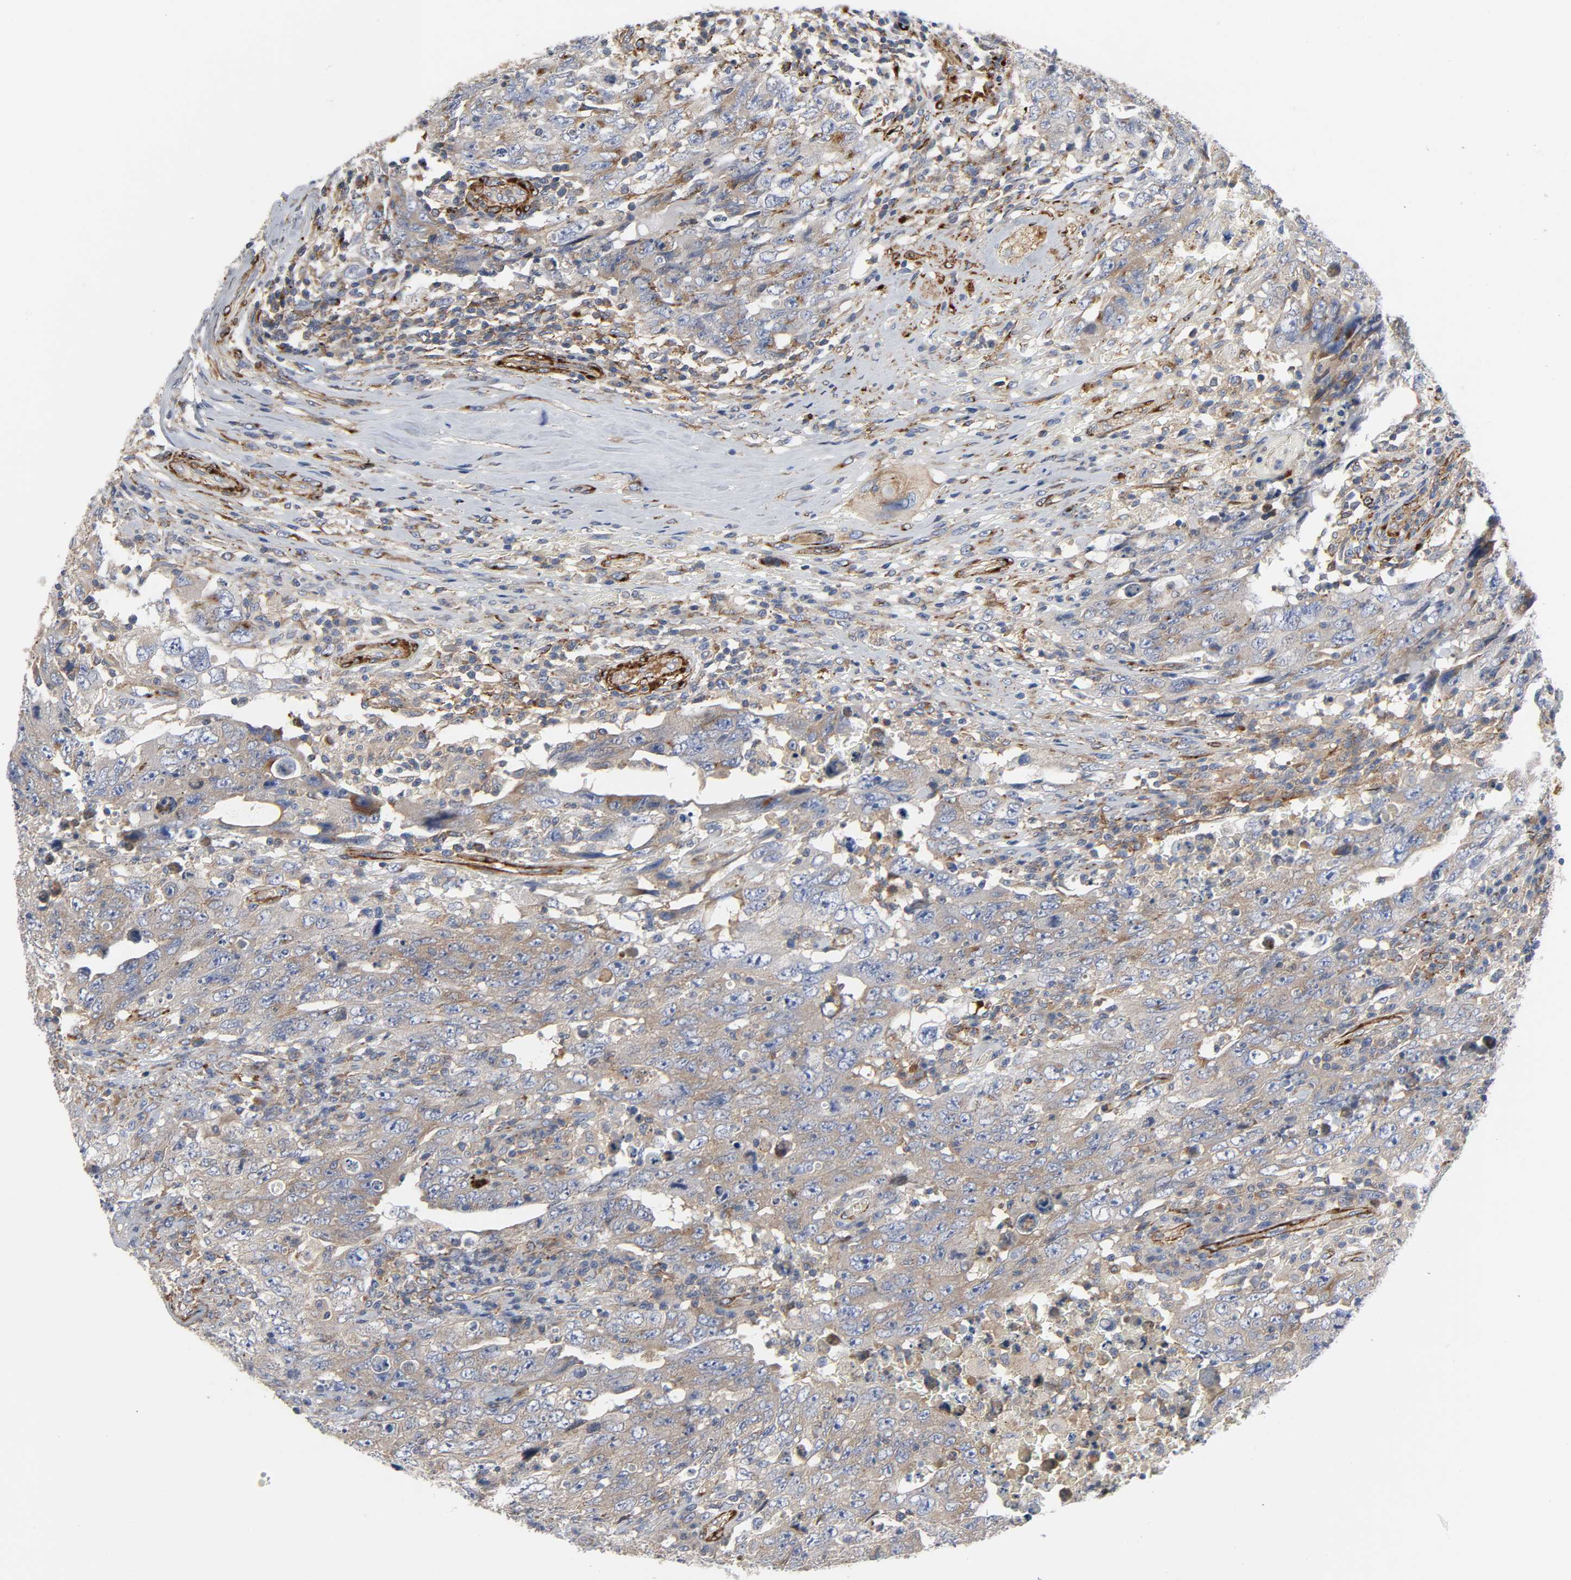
{"staining": {"intensity": "weak", "quantity": ">75%", "location": "cytoplasmic/membranous"}, "tissue": "testis cancer", "cell_type": "Tumor cells", "image_type": "cancer", "snomed": [{"axis": "morphology", "description": "Carcinoma, Embryonal, NOS"}, {"axis": "topography", "description": "Testis"}], "caption": "Weak cytoplasmic/membranous positivity for a protein is appreciated in approximately >75% of tumor cells of embryonal carcinoma (testis) using immunohistochemistry (IHC).", "gene": "ARHGAP1", "patient": {"sex": "male", "age": 26}}